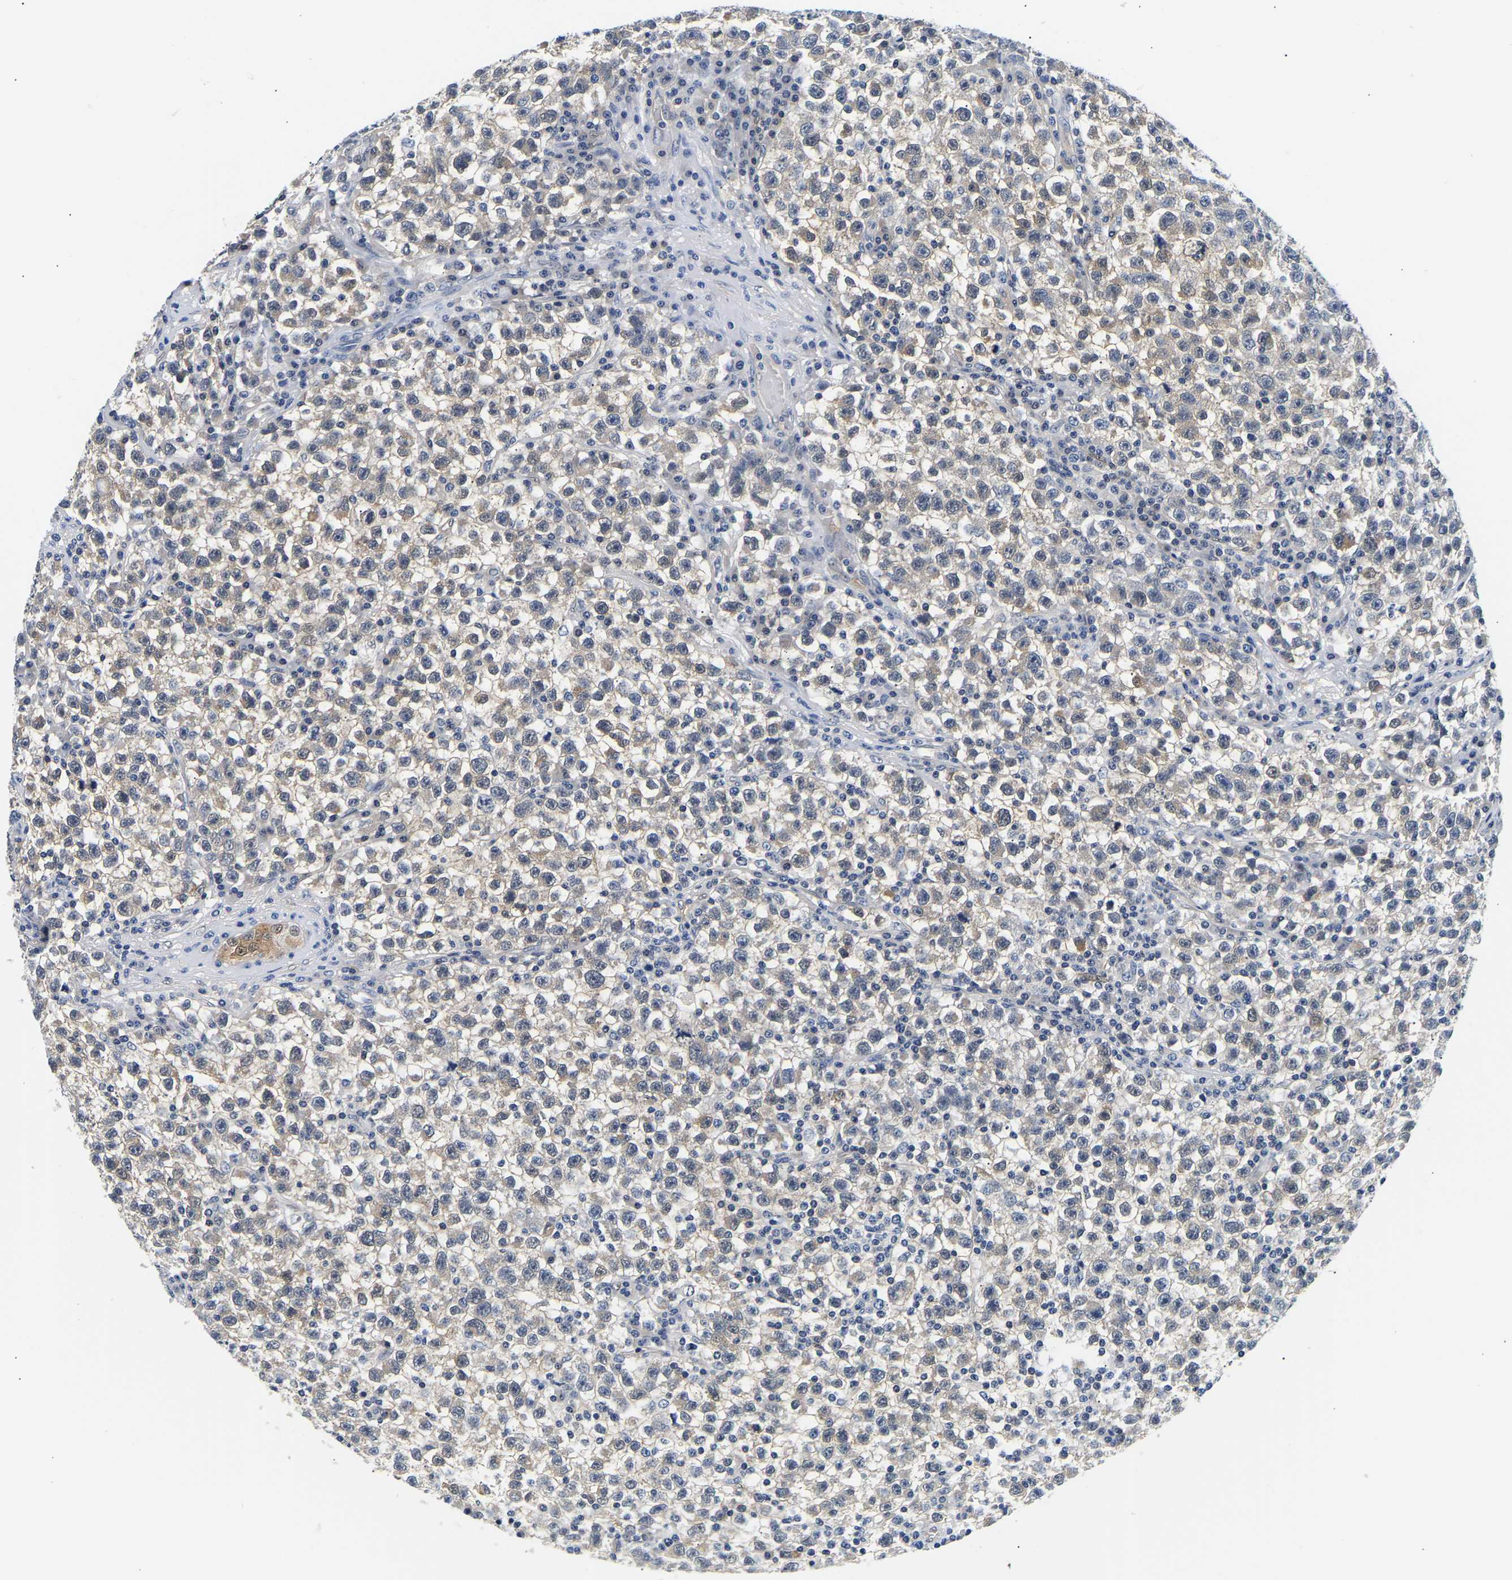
{"staining": {"intensity": "weak", "quantity": "<25%", "location": "cytoplasmic/membranous"}, "tissue": "testis cancer", "cell_type": "Tumor cells", "image_type": "cancer", "snomed": [{"axis": "morphology", "description": "Seminoma, NOS"}, {"axis": "topography", "description": "Testis"}], "caption": "DAB immunohistochemical staining of testis seminoma shows no significant staining in tumor cells.", "gene": "UCHL3", "patient": {"sex": "male", "age": 22}}